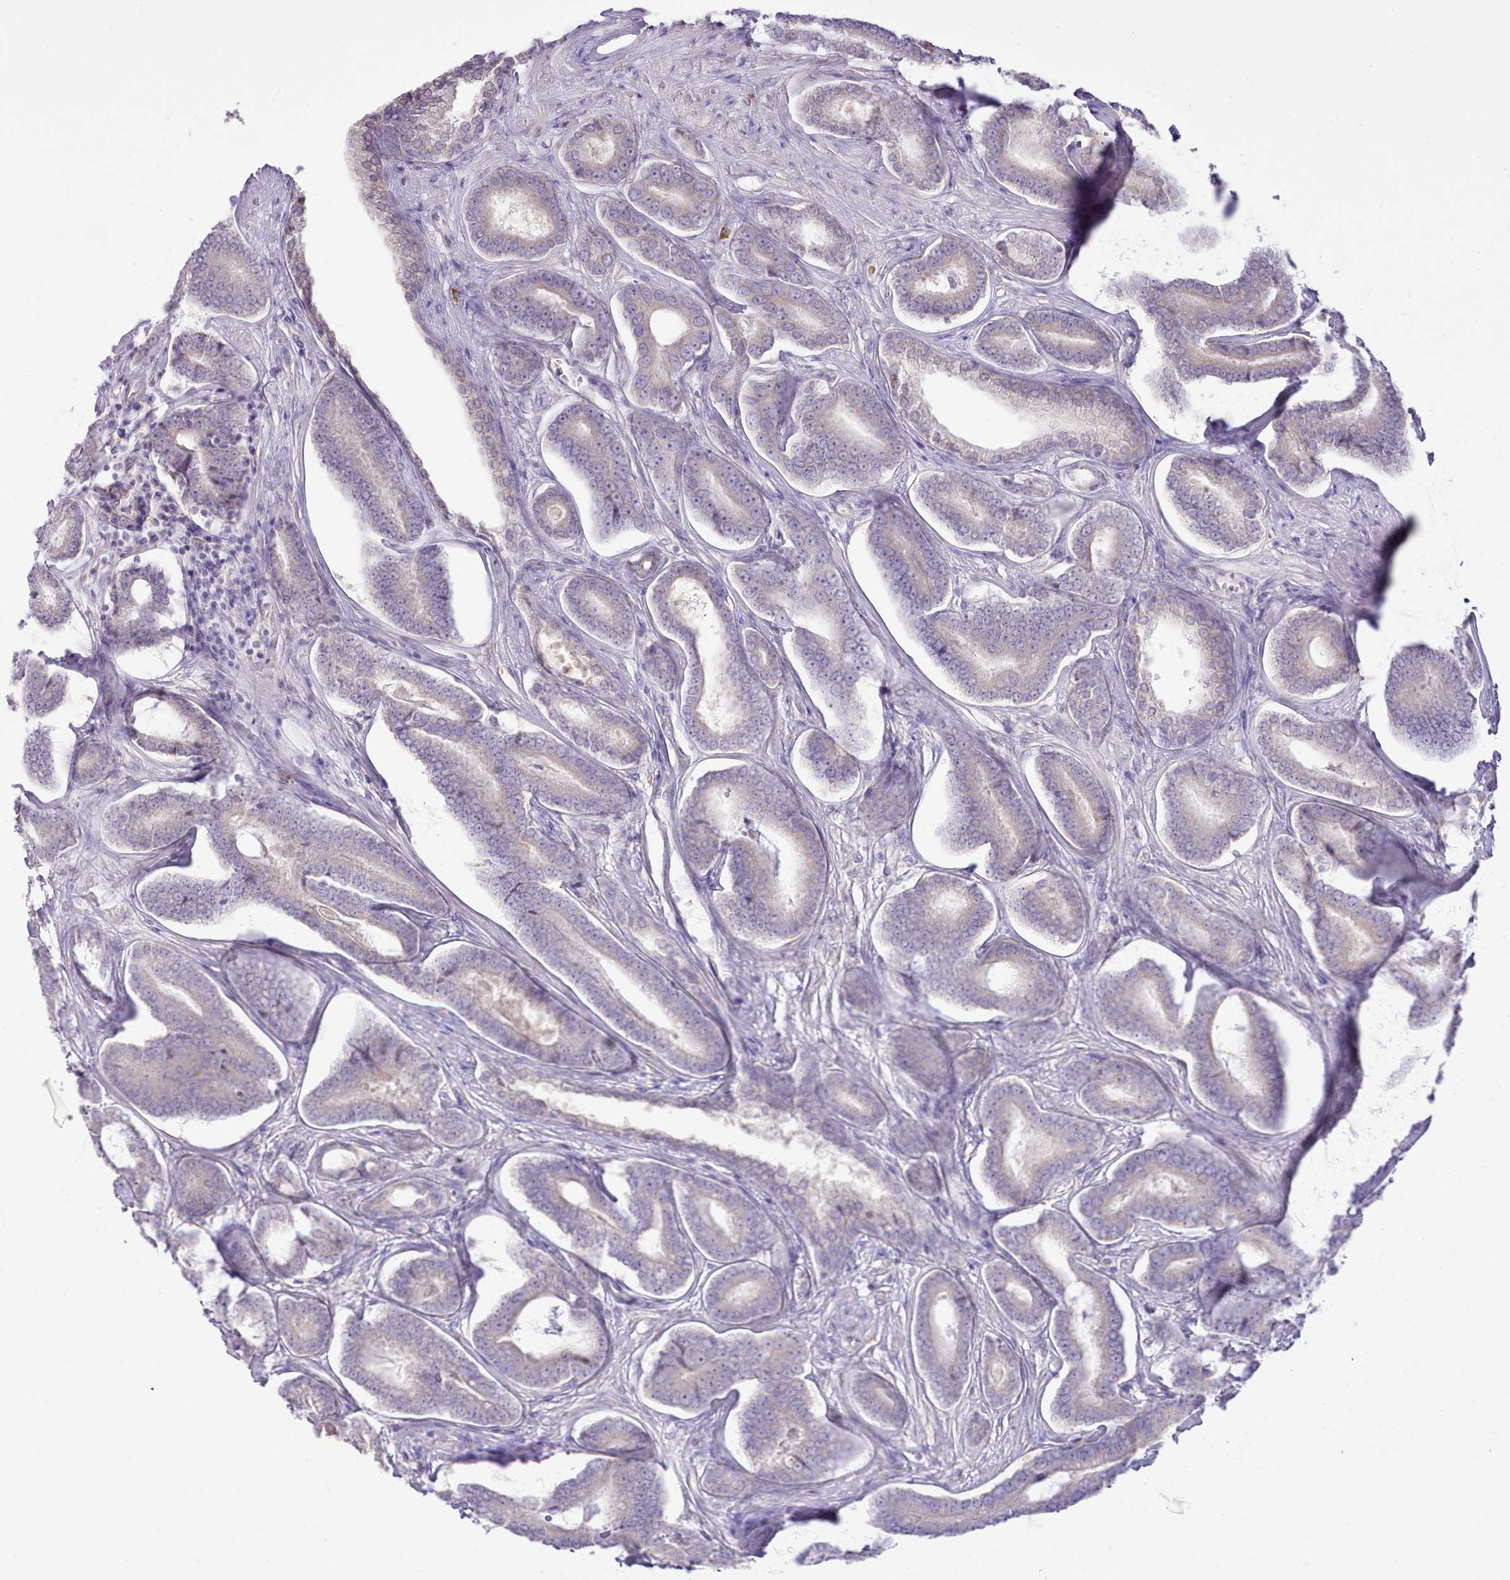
{"staining": {"intensity": "negative", "quantity": "none", "location": "none"}, "tissue": "prostate cancer", "cell_type": "Tumor cells", "image_type": "cancer", "snomed": [{"axis": "morphology", "description": "Adenocarcinoma, NOS"}, {"axis": "topography", "description": "Prostate and seminal vesicle, NOS"}], "caption": "Prostate cancer was stained to show a protein in brown. There is no significant expression in tumor cells.", "gene": "CCL1", "patient": {"sex": "male", "age": 76}}